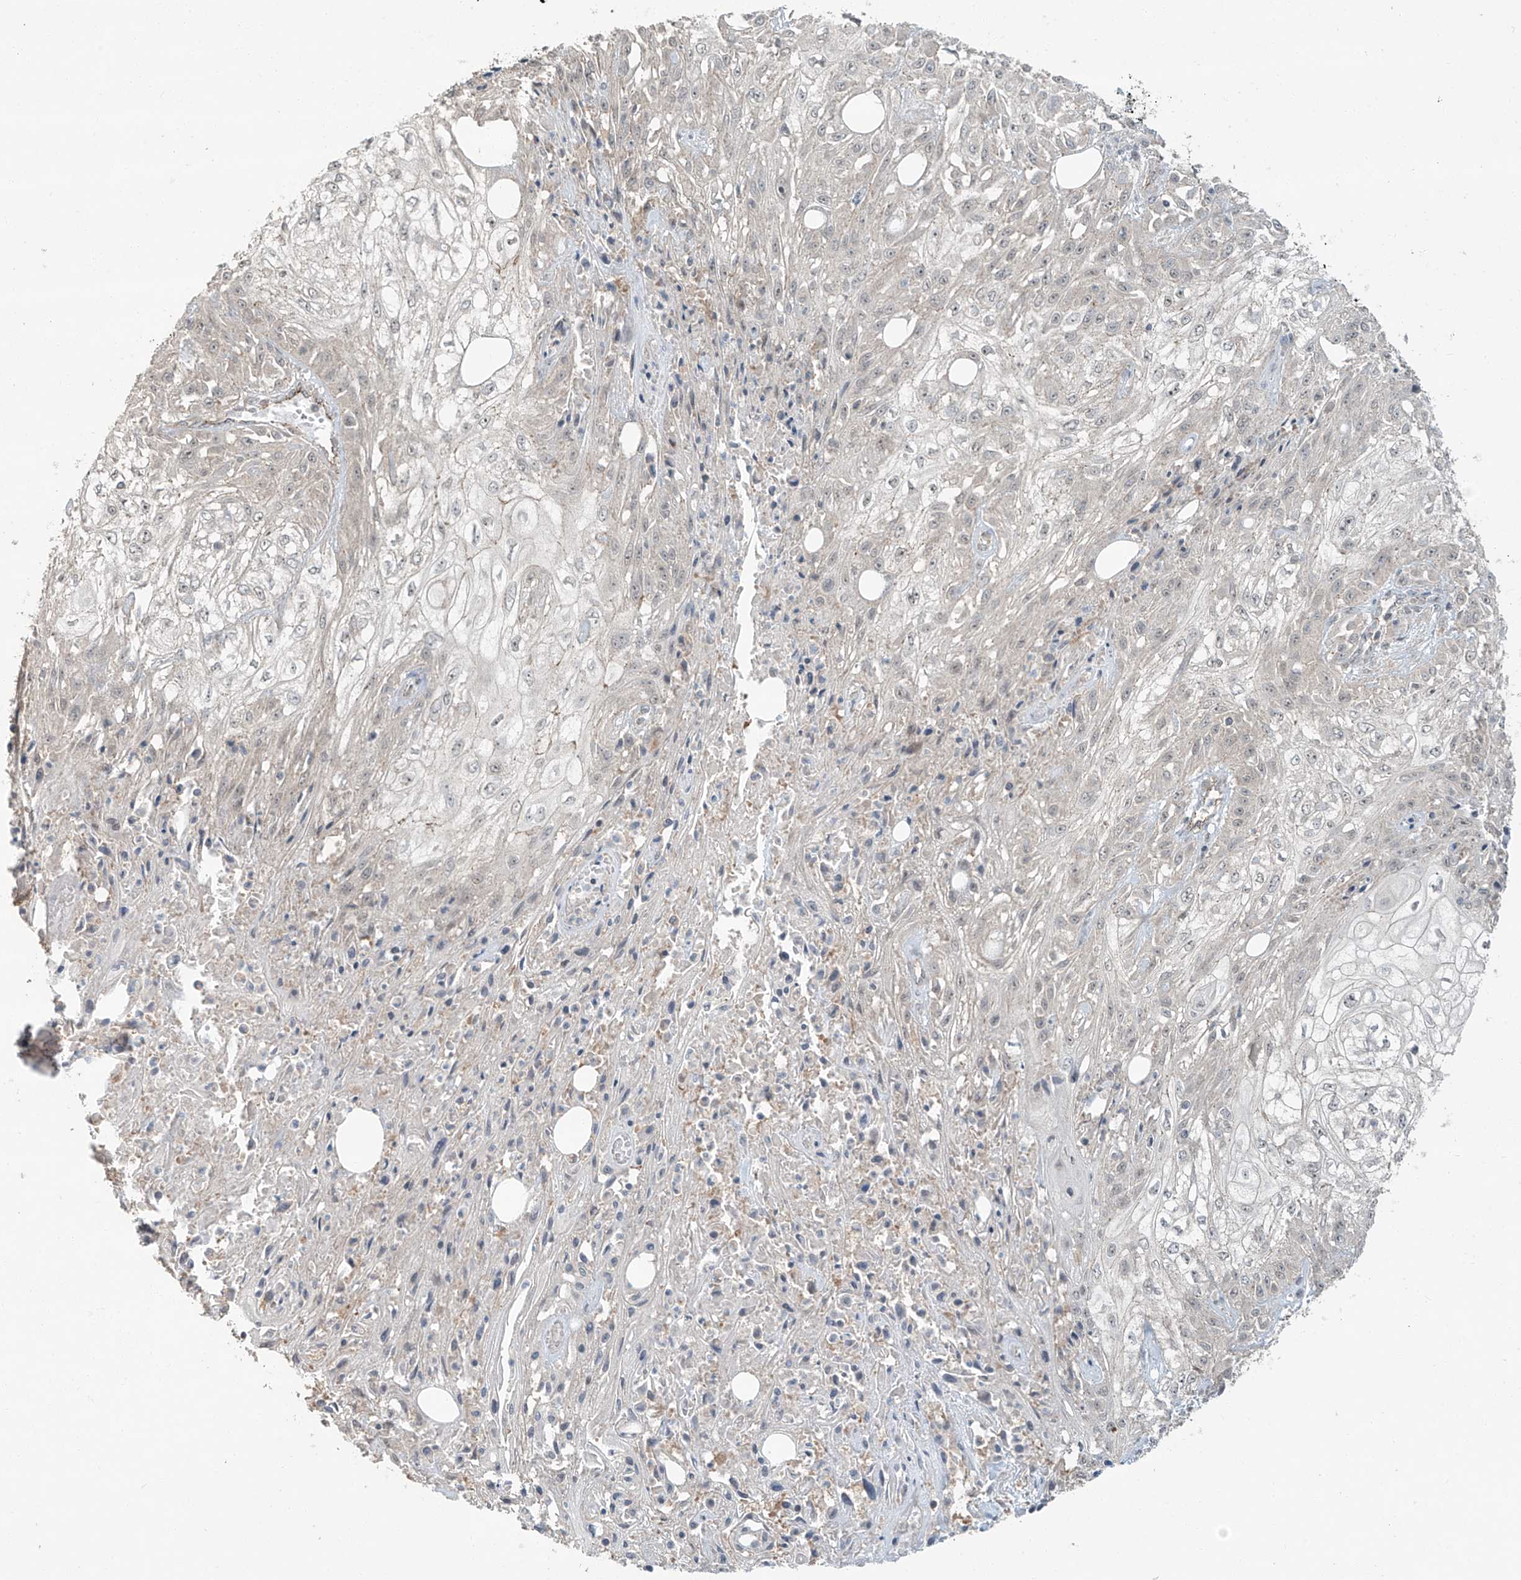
{"staining": {"intensity": "negative", "quantity": "none", "location": "none"}, "tissue": "skin cancer", "cell_type": "Tumor cells", "image_type": "cancer", "snomed": [{"axis": "morphology", "description": "Squamous cell carcinoma, NOS"}, {"axis": "morphology", "description": "Squamous cell carcinoma, metastatic, NOS"}, {"axis": "topography", "description": "Skin"}, {"axis": "topography", "description": "Lymph node"}], "caption": "The image shows no significant staining in tumor cells of skin metastatic squamous cell carcinoma.", "gene": "ZNF16", "patient": {"sex": "male", "age": 75}}